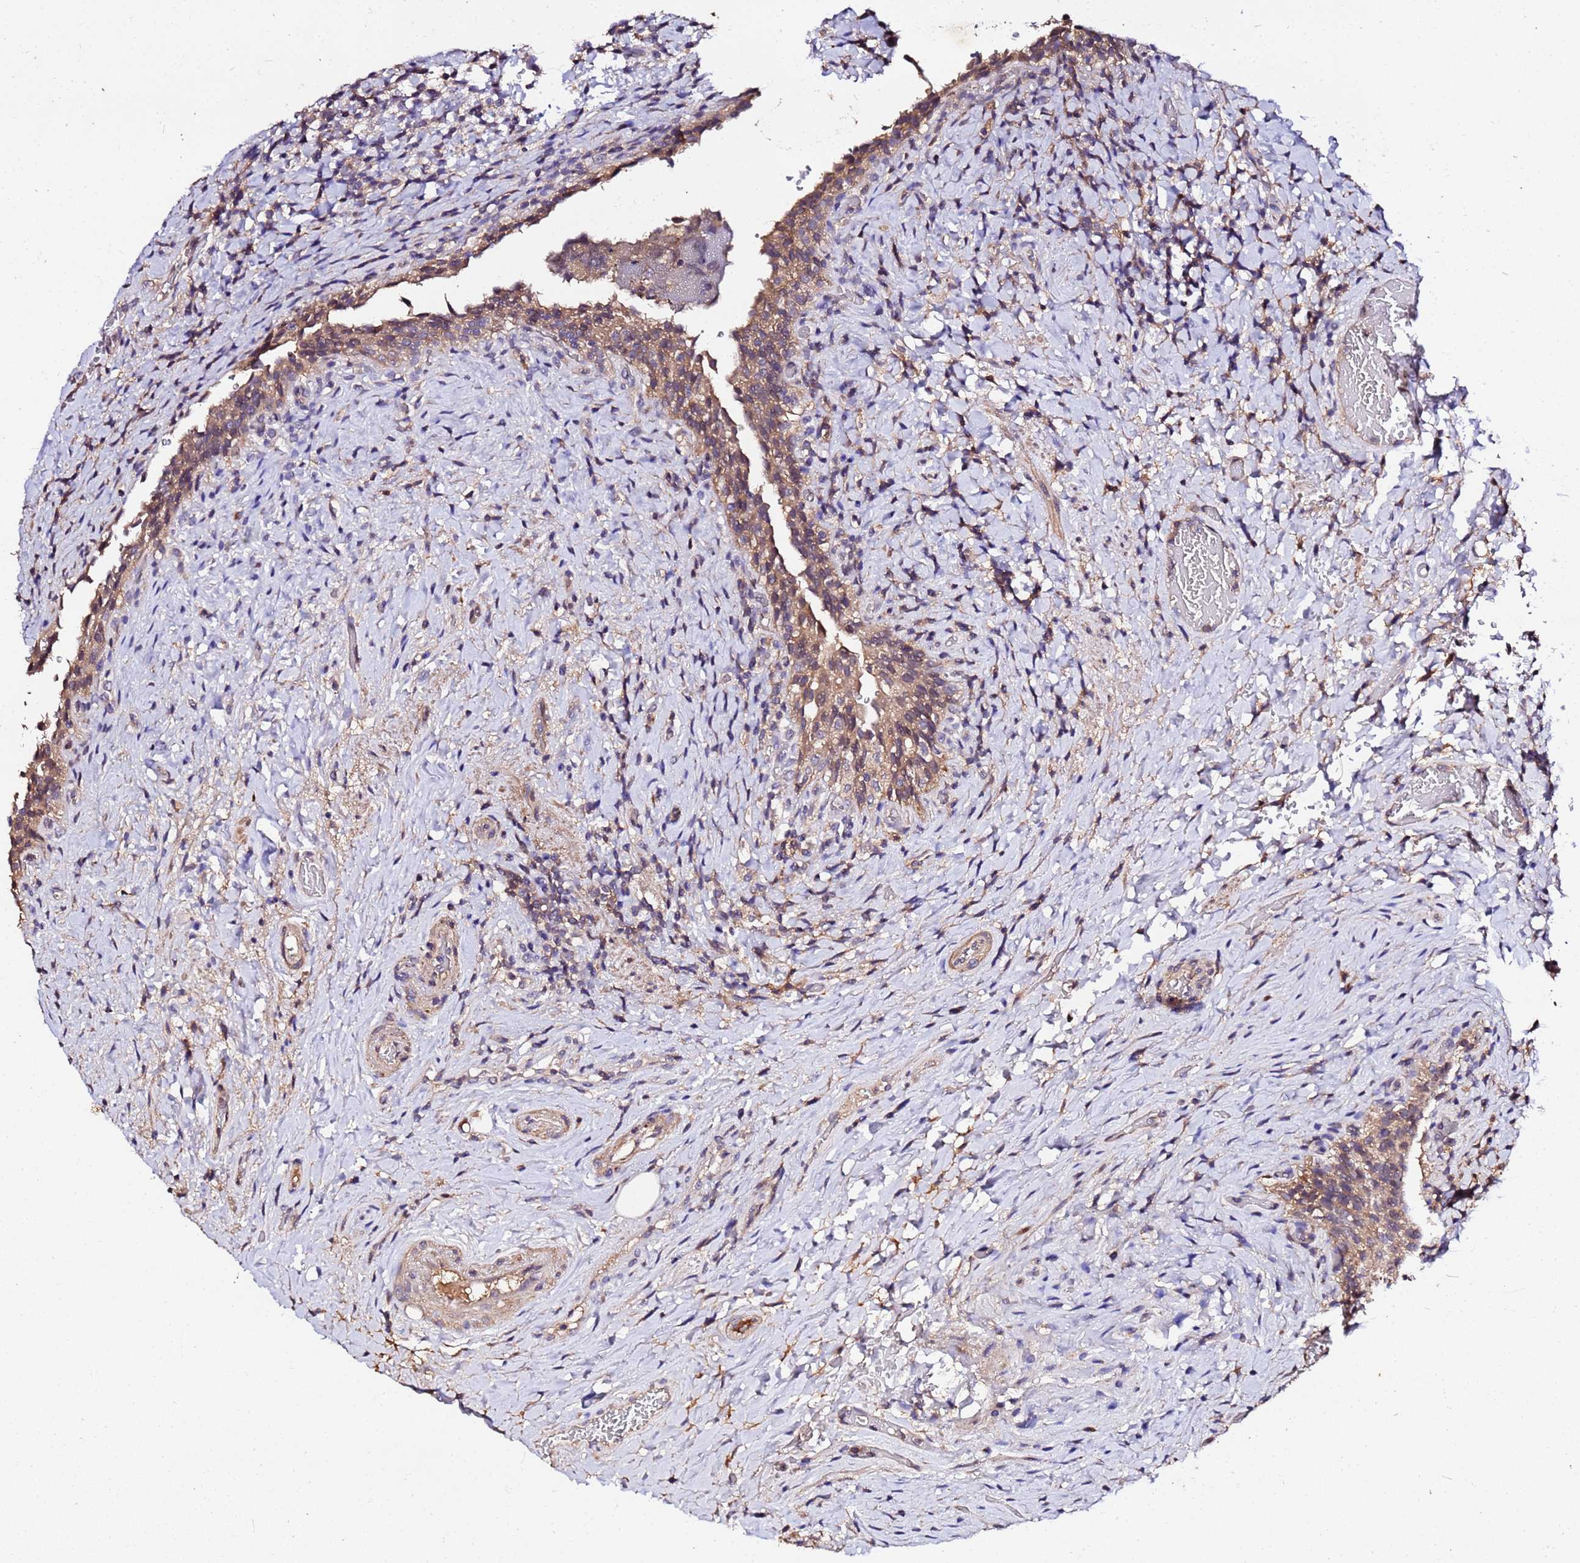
{"staining": {"intensity": "moderate", "quantity": "25%-75%", "location": "cytoplasmic/membranous"}, "tissue": "urinary bladder", "cell_type": "Urothelial cells", "image_type": "normal", "snomed": [{"axis": "morphology", "description": "Normal tissue, NOS"}, {"axis": "morphology", "description": "Inflammation, NOS"}, {"axis": "topography", "description": "Urinary bladder"}], "caption": "IHC photomicrograph of unremarkable urinary bladder: human urinary bladder stained using immunohistochemistry (IHC) exhibits medium levels of moderate protein expression localized specifically in the cytoplasmic/membranous of urothelial cells, appearing as a cytoplasmic/membranous brown color.", "gene": "MTERF1", "patient": {"sex": "male", "age": 64}}